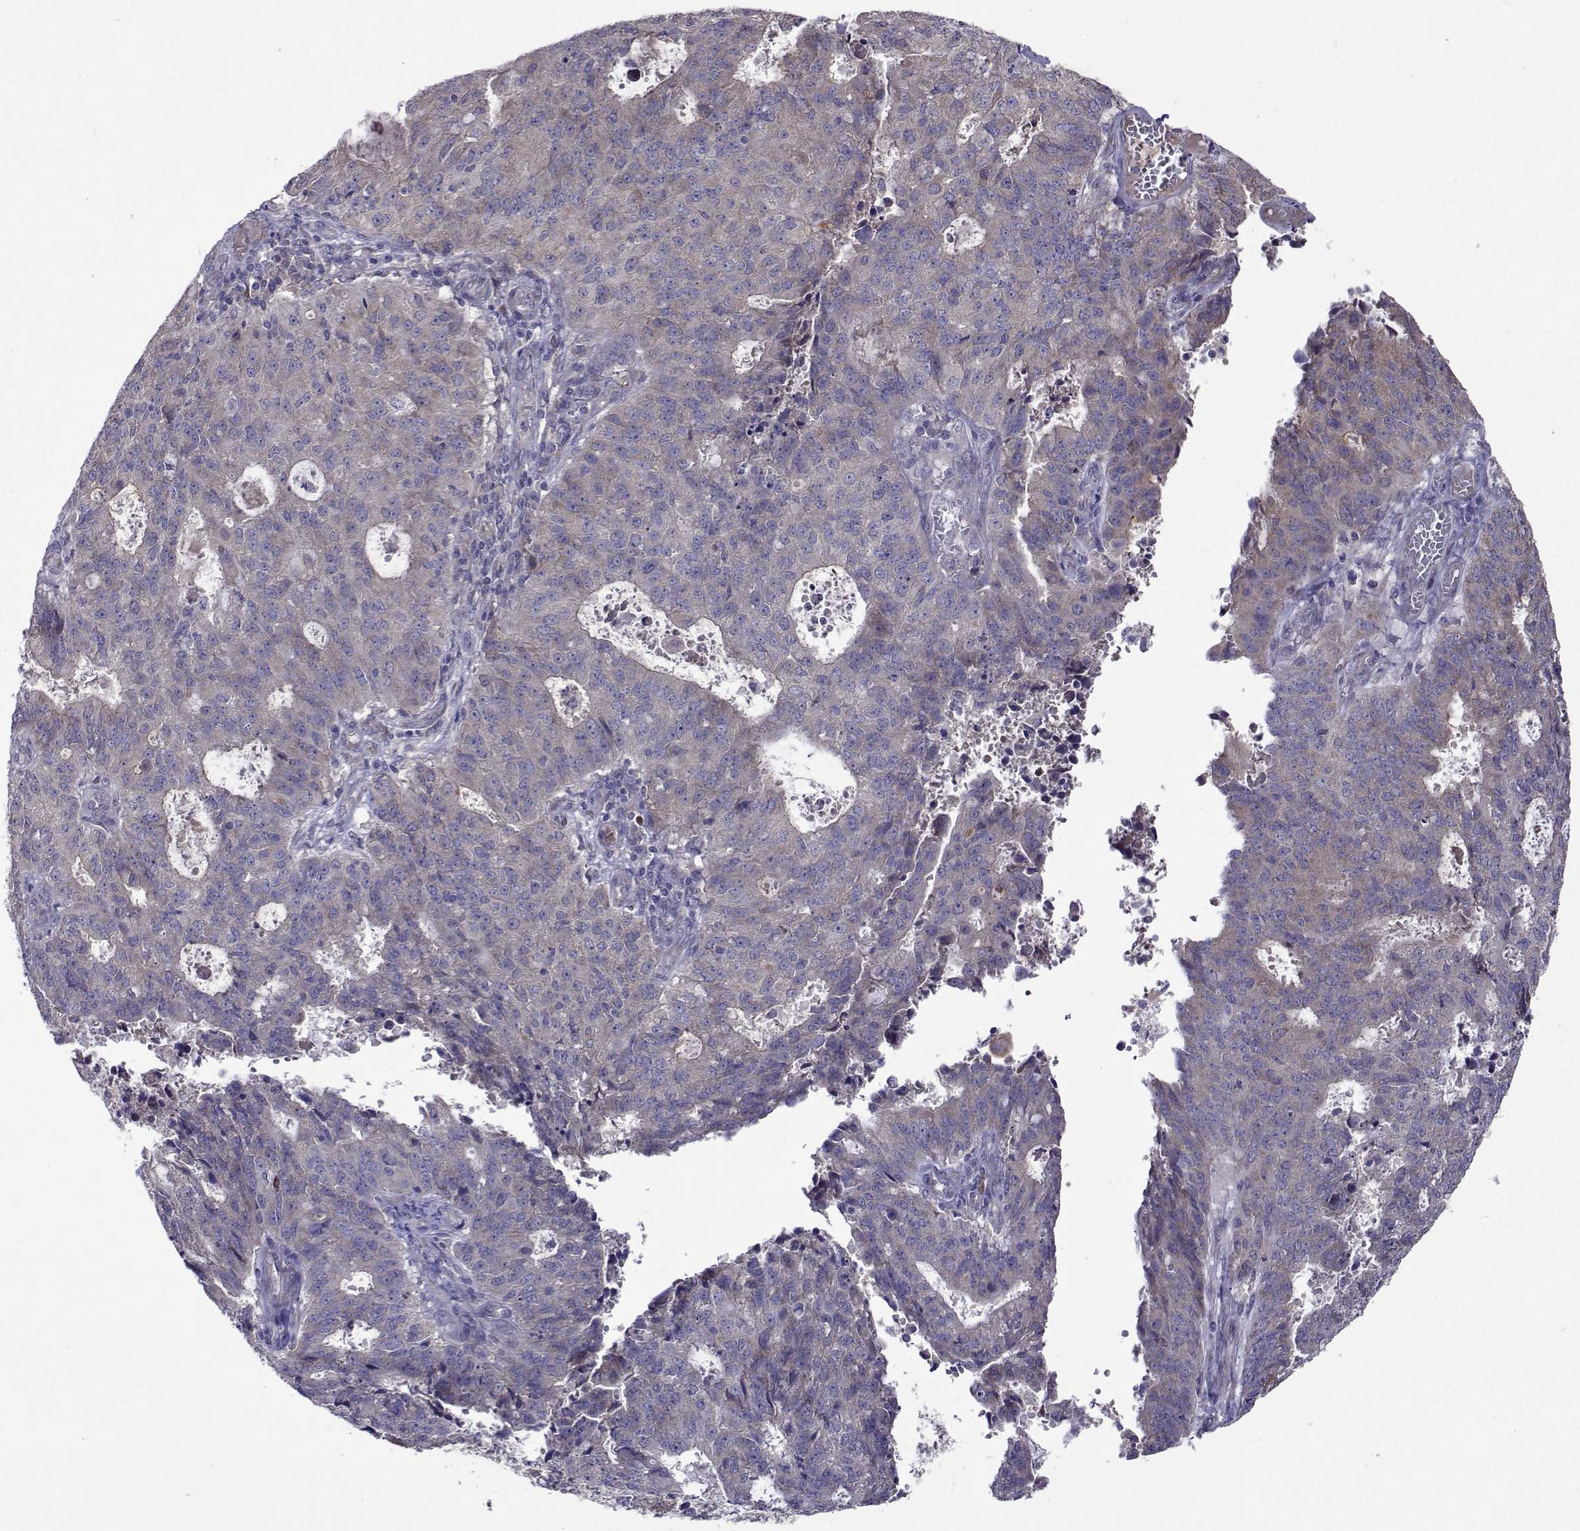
{"staining": {"intensity": "negative", "quantity": "none", "location": "none"}, "tissue": "endometrial cancer", "cell_type": "Tumor cells", "image_type": "cancer", "snomed": [{"axis": "morphology", "description": "Adenocarcinoma, NOS"}, {"axis": "topography", "description": "Endometrium"}], "caption": "Immunohistochemistry photomicrograph of endometrial cancer (adenocarcinoma) stained for a protein (brown), which displays no staining in tumor cells.", "gene": "TARBP2", "patient": {"sex": "female", "age": 82}}